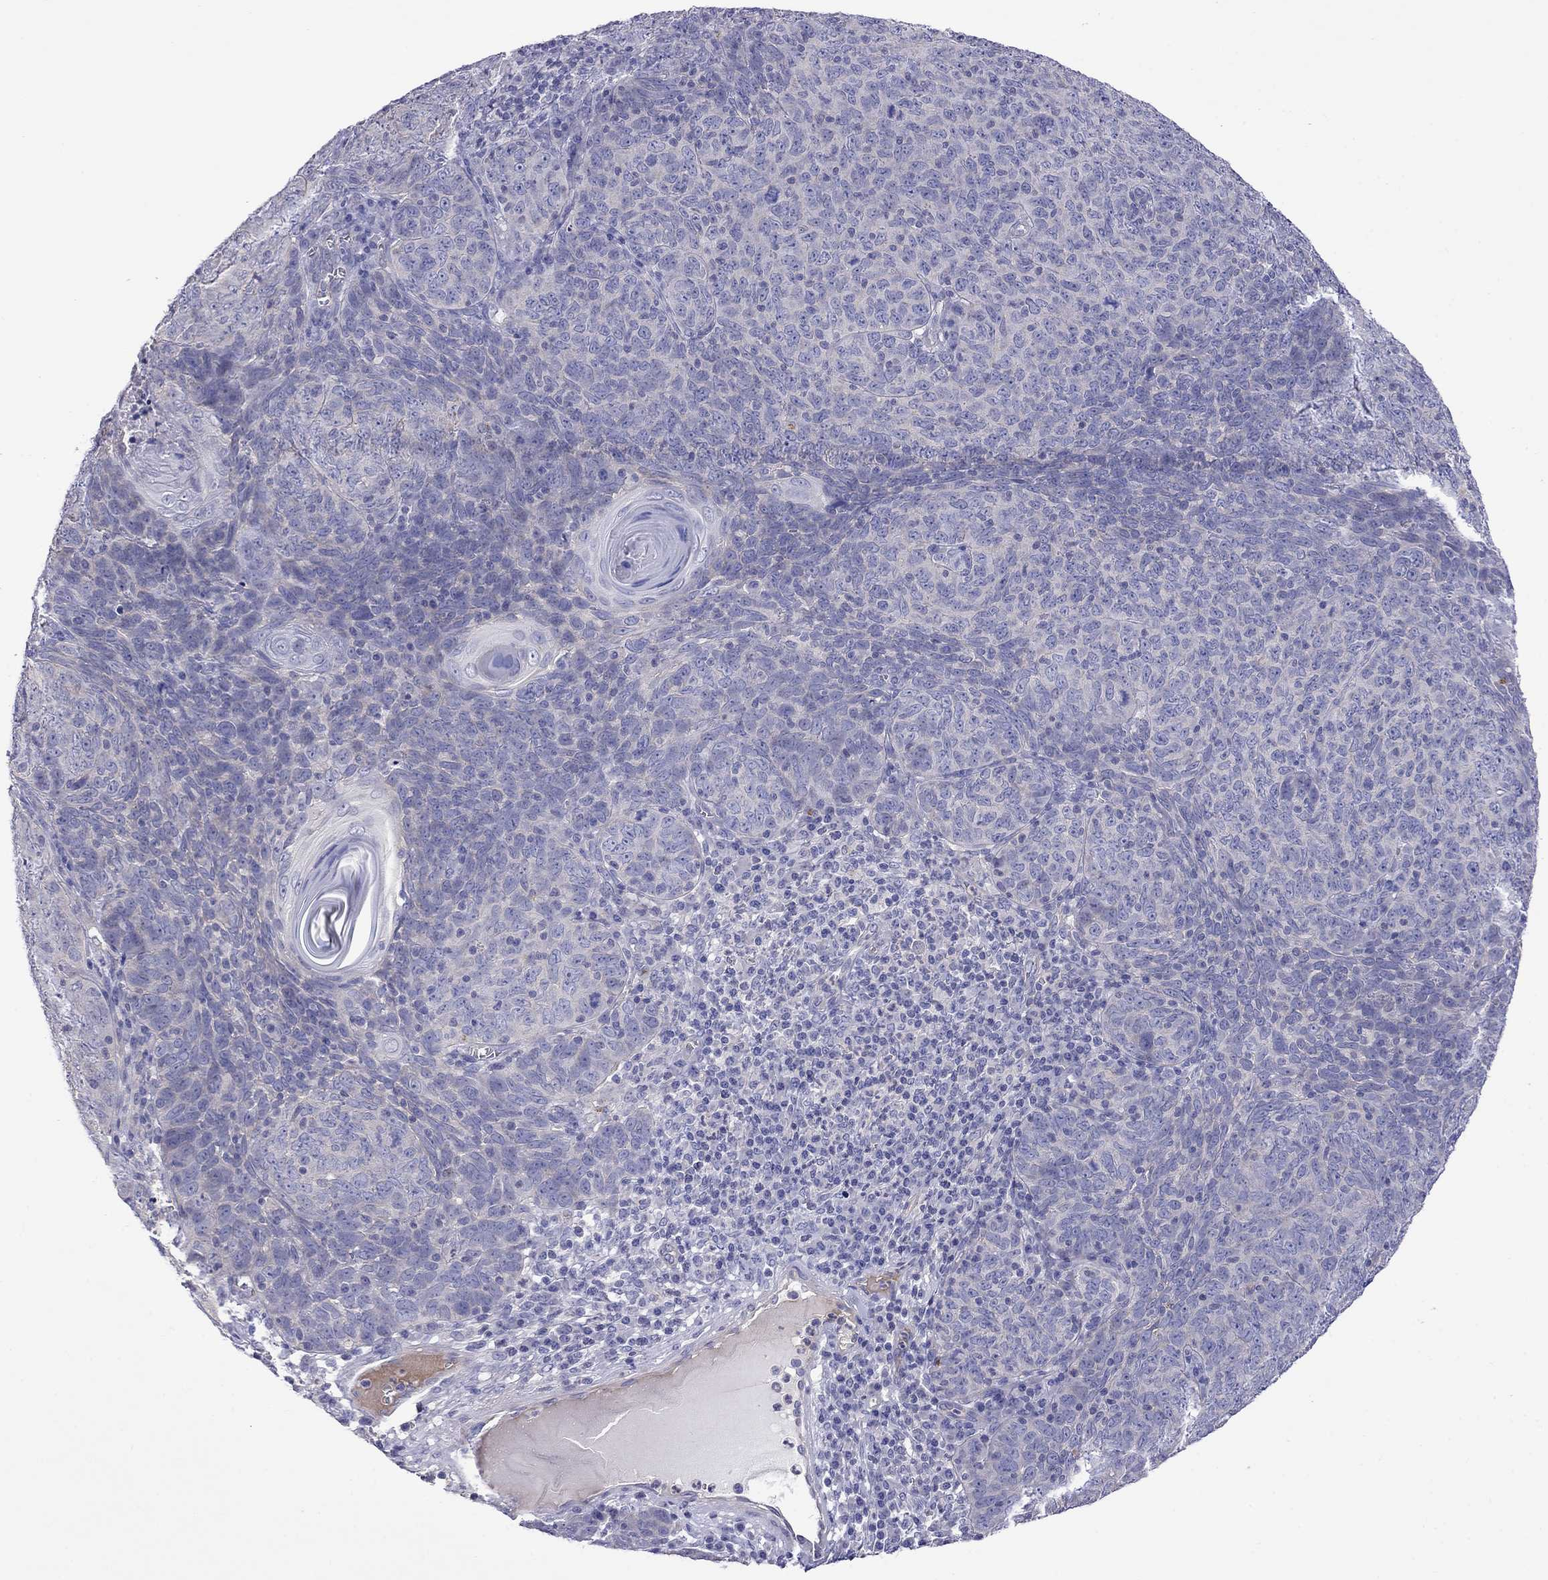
{"staining": {"intensity": "negative", "quantity": "none", "location": "none"}, "tissue": "skin cancer", "cell_type": "Tumor cells", "image_type": "cancer", "snomed": [{"axis": "morphology", "description": "Squamous cell carcinoma, NOS"}, {"axis": "topography", "description": "Skin"}, {"axis": "topography", "description": "Anal"}], "caption": "Immunohistochemical staining of human squamous cell carcinoma (skin) displays no significant positivity in tumor cells. (Immunohistochemistry (ihc), brightfield microscopy, high magnification).", "gene": "STAR", "patient": {"sex": "female", "age": 51}}